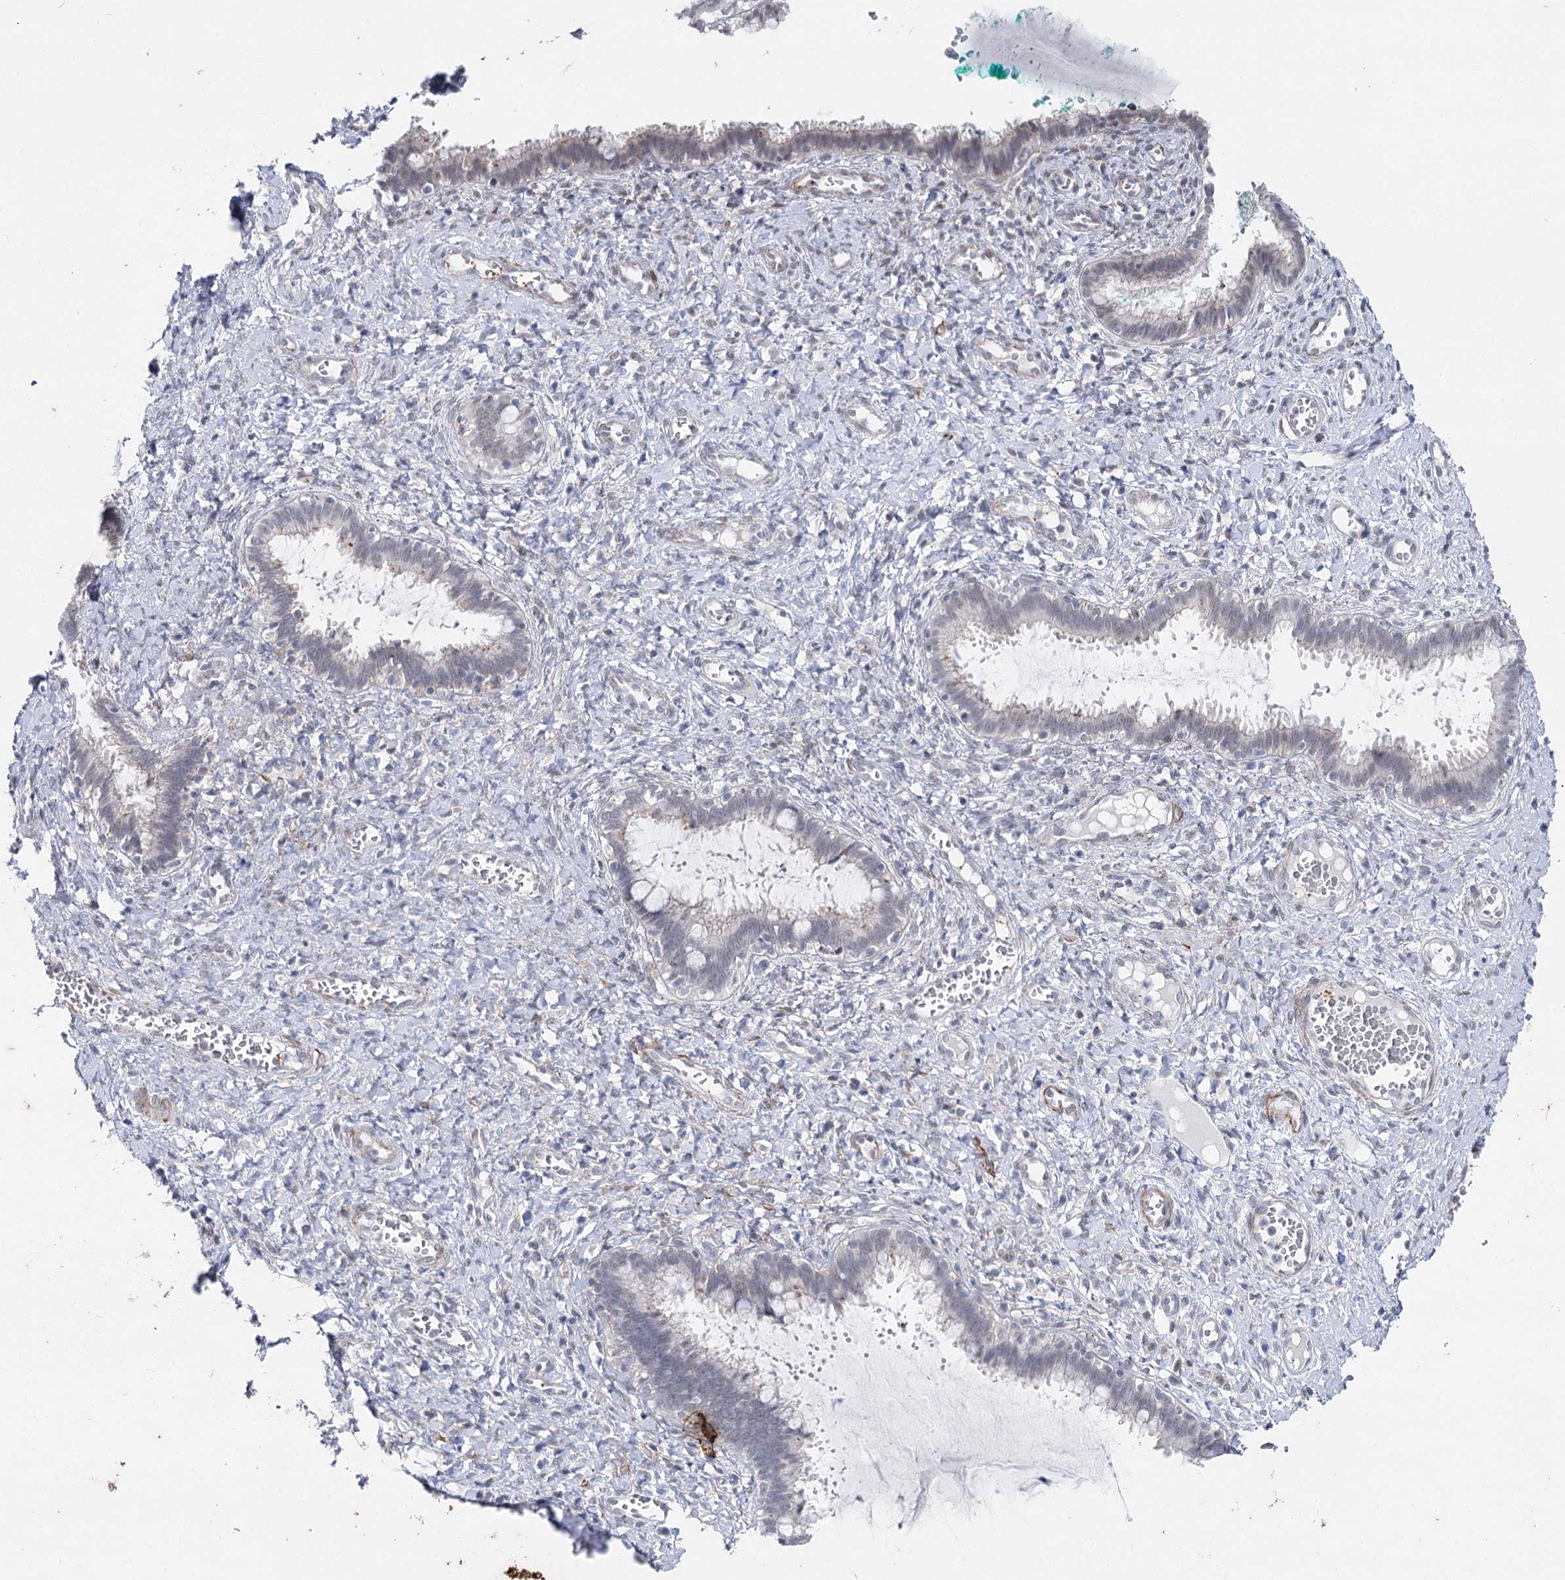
{"staining": {"intensity": "negative", "quantity": "none", "location": "none"}, "tissue": "cervix", "cell_type": "Glandular cells", "image_type": "normal", "snomed": [{"axis": "morphology", "description": "Normal tissue, NOS"}, {"axis": "morphology", "description": "Adenocarcinoma, NOS"}, {"axis": "topography", "description": "Cervix"}], "caption": "High power microscopy histopathology image of an immunohistochemistry histopathology image of unremarkable cervix, revealing no significant expression in glandular cells. Brightfield microscopy of immunohistochemistry (IHC) stained with DAB (brown) and hematoxylin (blue), captured at high magnification.", "gene": "AGXT2", "patient": {"sex": "female", "age": 29}}